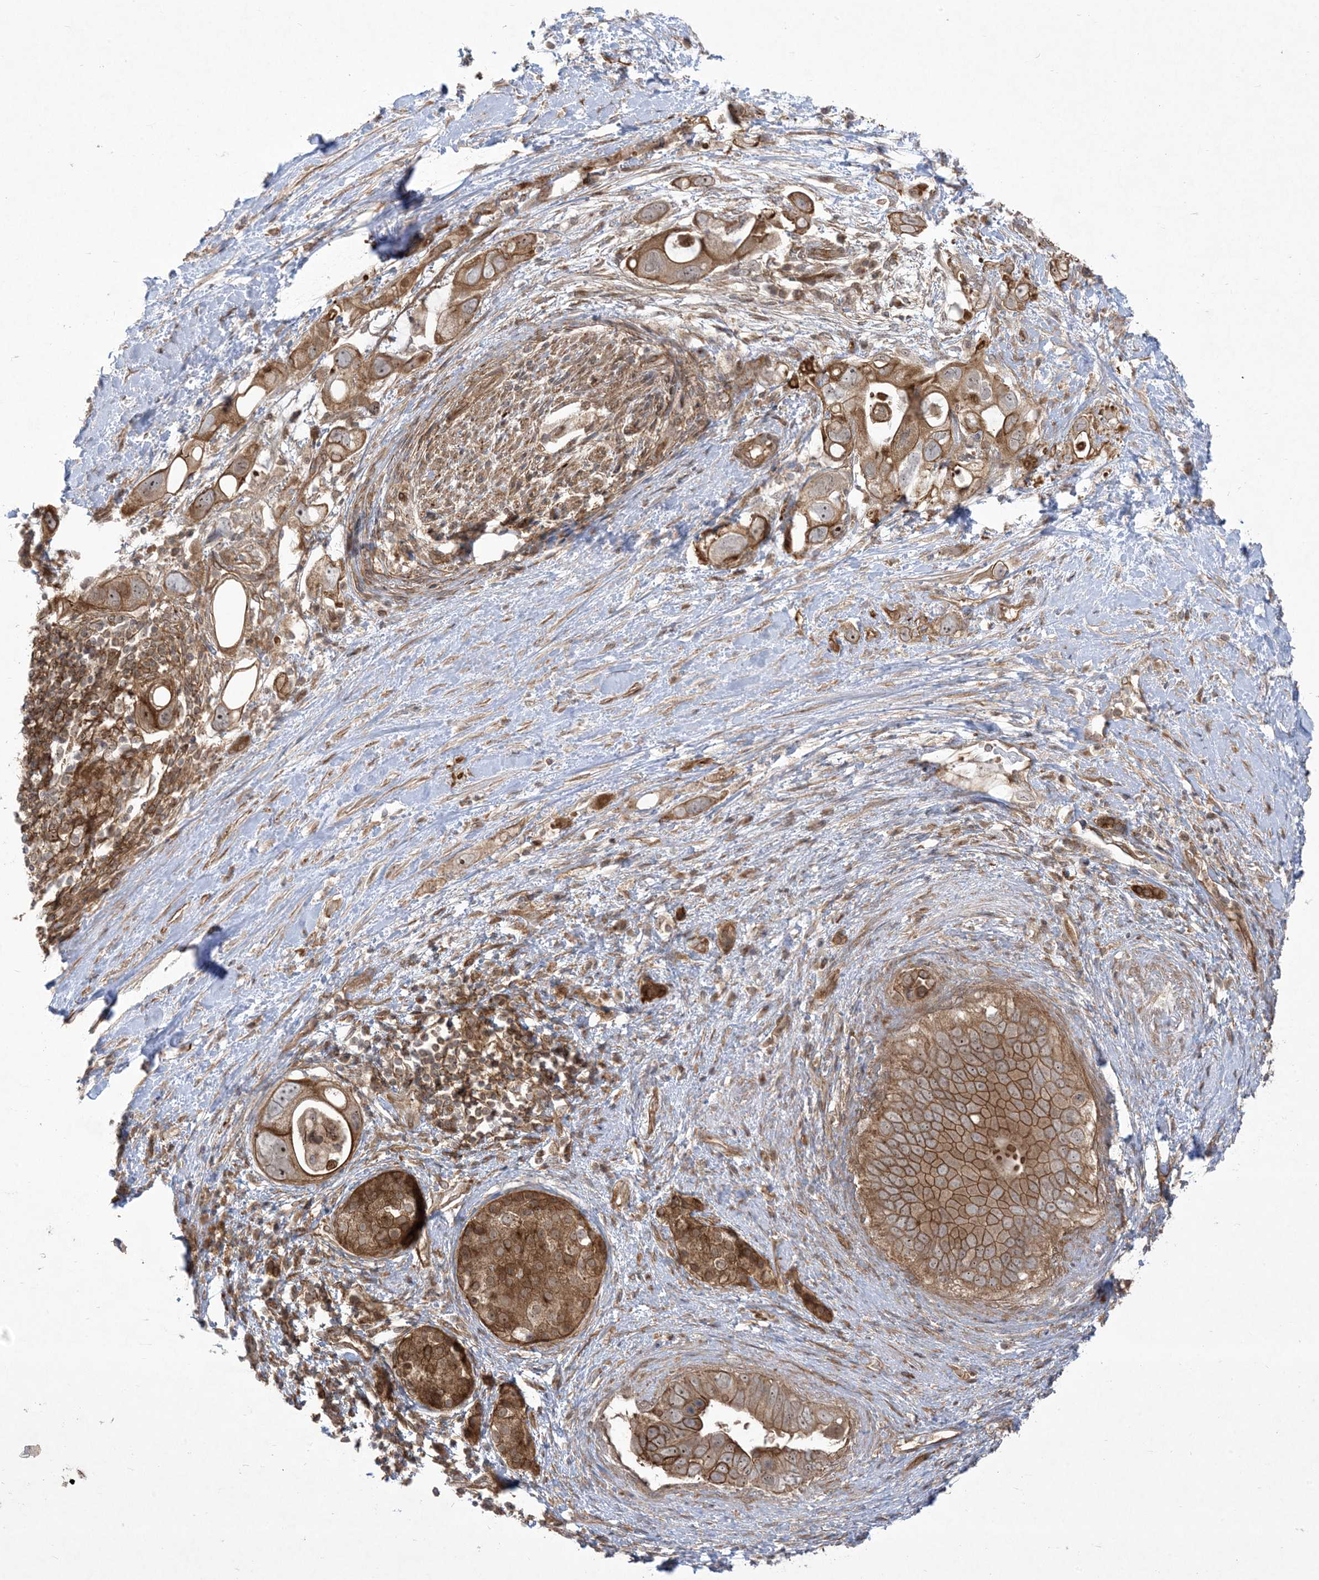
{"staining": {"intensity": "moderate", "quantity": ">75%", "location": "cytoplasmic/membranous,nuclear"}, "tissue": "pancreatic cancer", "cell_type": "Tumor cells", "image_type": "cancer", "snomed": [{"axis": "morphology", "description": "Adenocarcinoma, NOS"}, {"axis": "topography", "description": "Pancreas"}], "caption": "Pancreatic cancer stained with a protein marker displays moderate staining in tumor cells.", "gene": "SOGA3", "patient": {"sex": "female", "age": 56}}